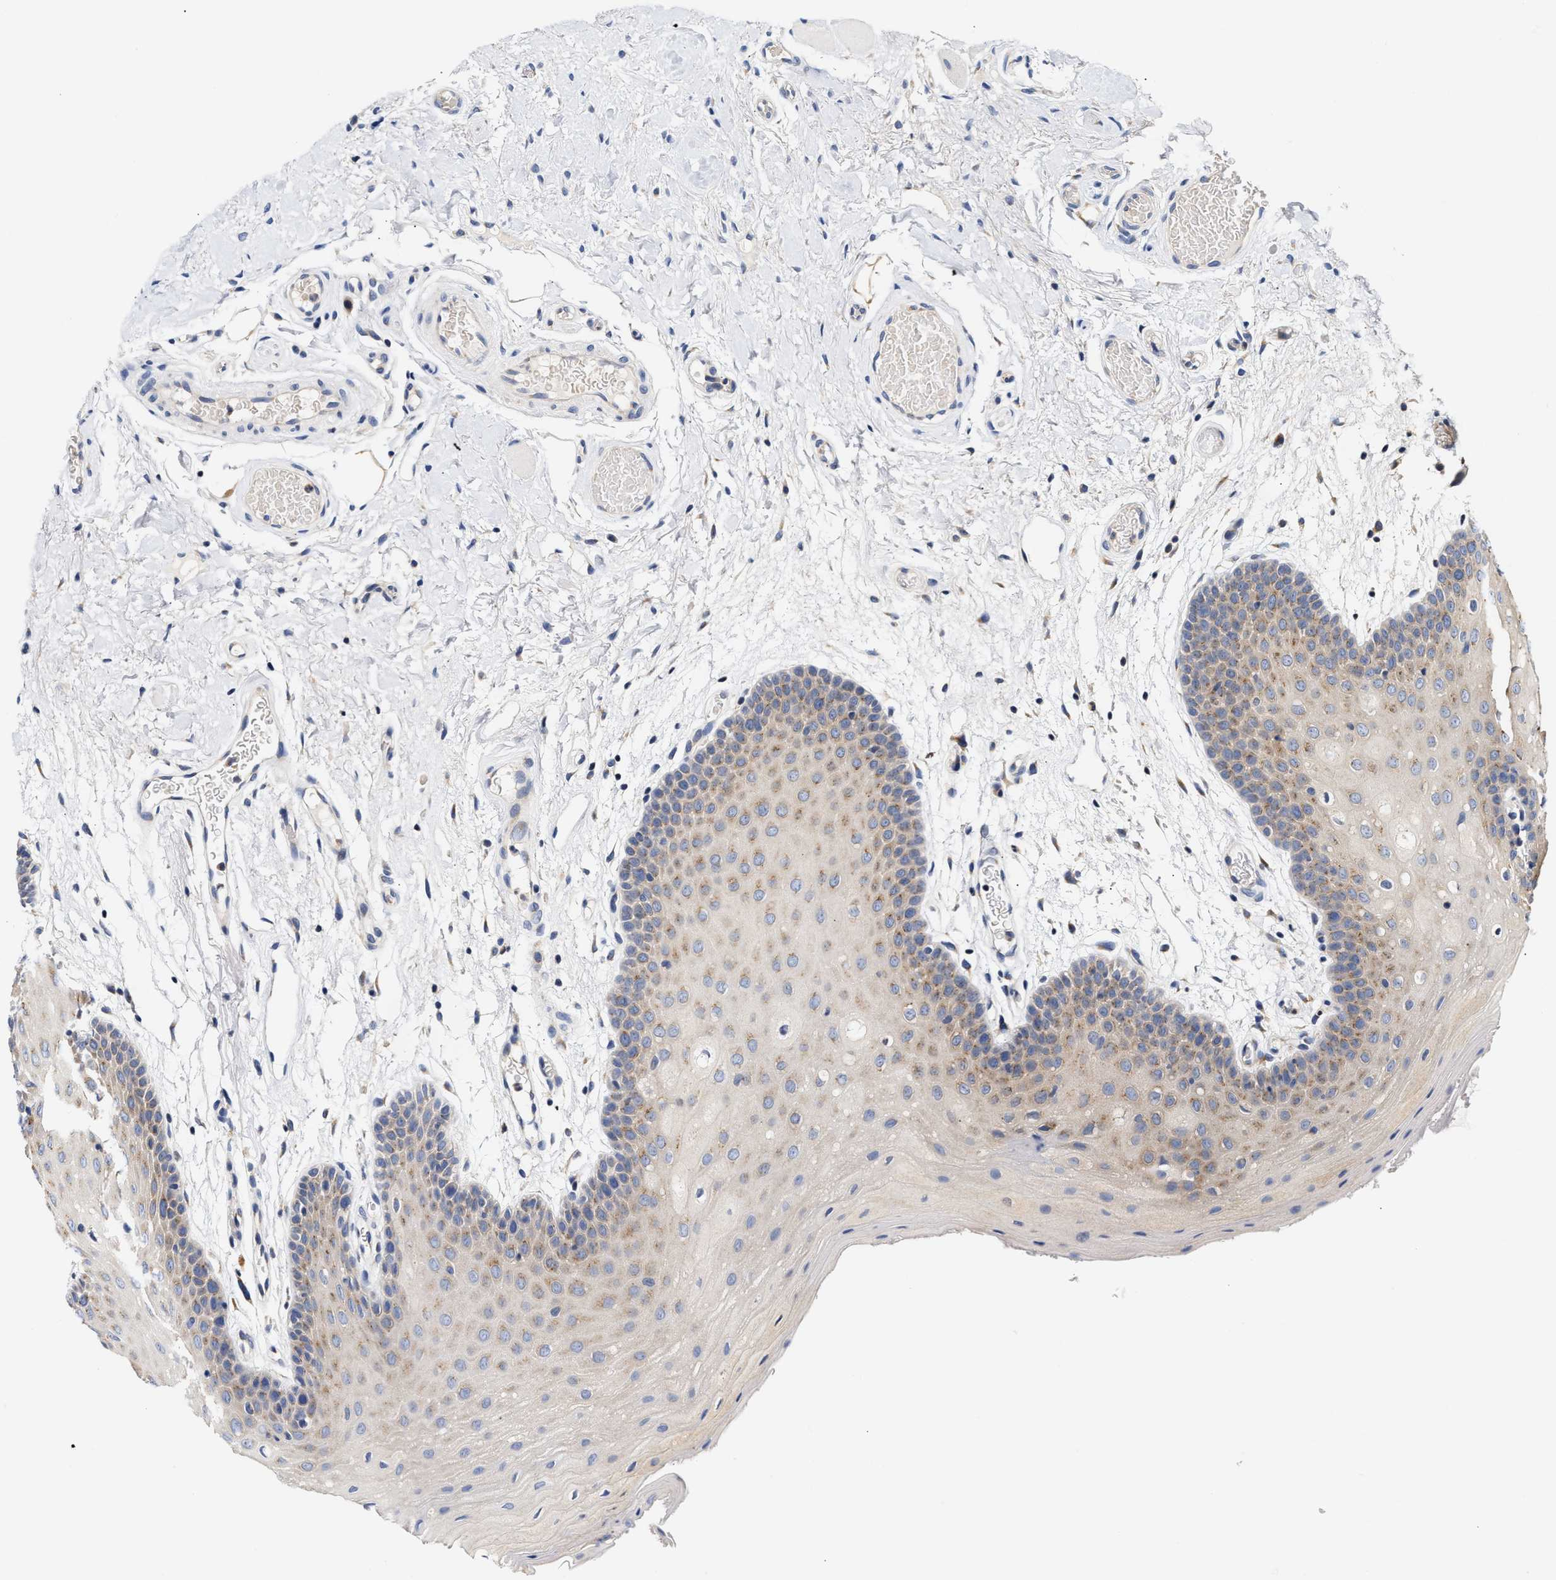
{"staining": {"intensity": "moderate", "quantity": "<25%", "location": "cytoplasmic/membranous"}, "tissue": "oral mucosa", "cell_type": "Squamous epithelial cells", "image_type": "normal", "snomed": [{"axis": "morphology", "description": "Normal tissue, NOS"}, {"axis": "morphology", "description": "Squamous cell carcinoma, NOS"}, {"axis": "topography", "description": "Oral tissue"}, {"axis": "topography", "description": "Head-Neck"}], "caption": "Immunohistochemical staining of normal human oral mucosa displays moderate cytoplasmic/membranous protein positivity in about <25% of squamous epithelial cells. (DAB (3,3'-diaminobenzidine) = brown stain, brightfield microscopy at high magnification).", "gene": "TRIM50", "patient": {"sex": "male", "age": 71}}